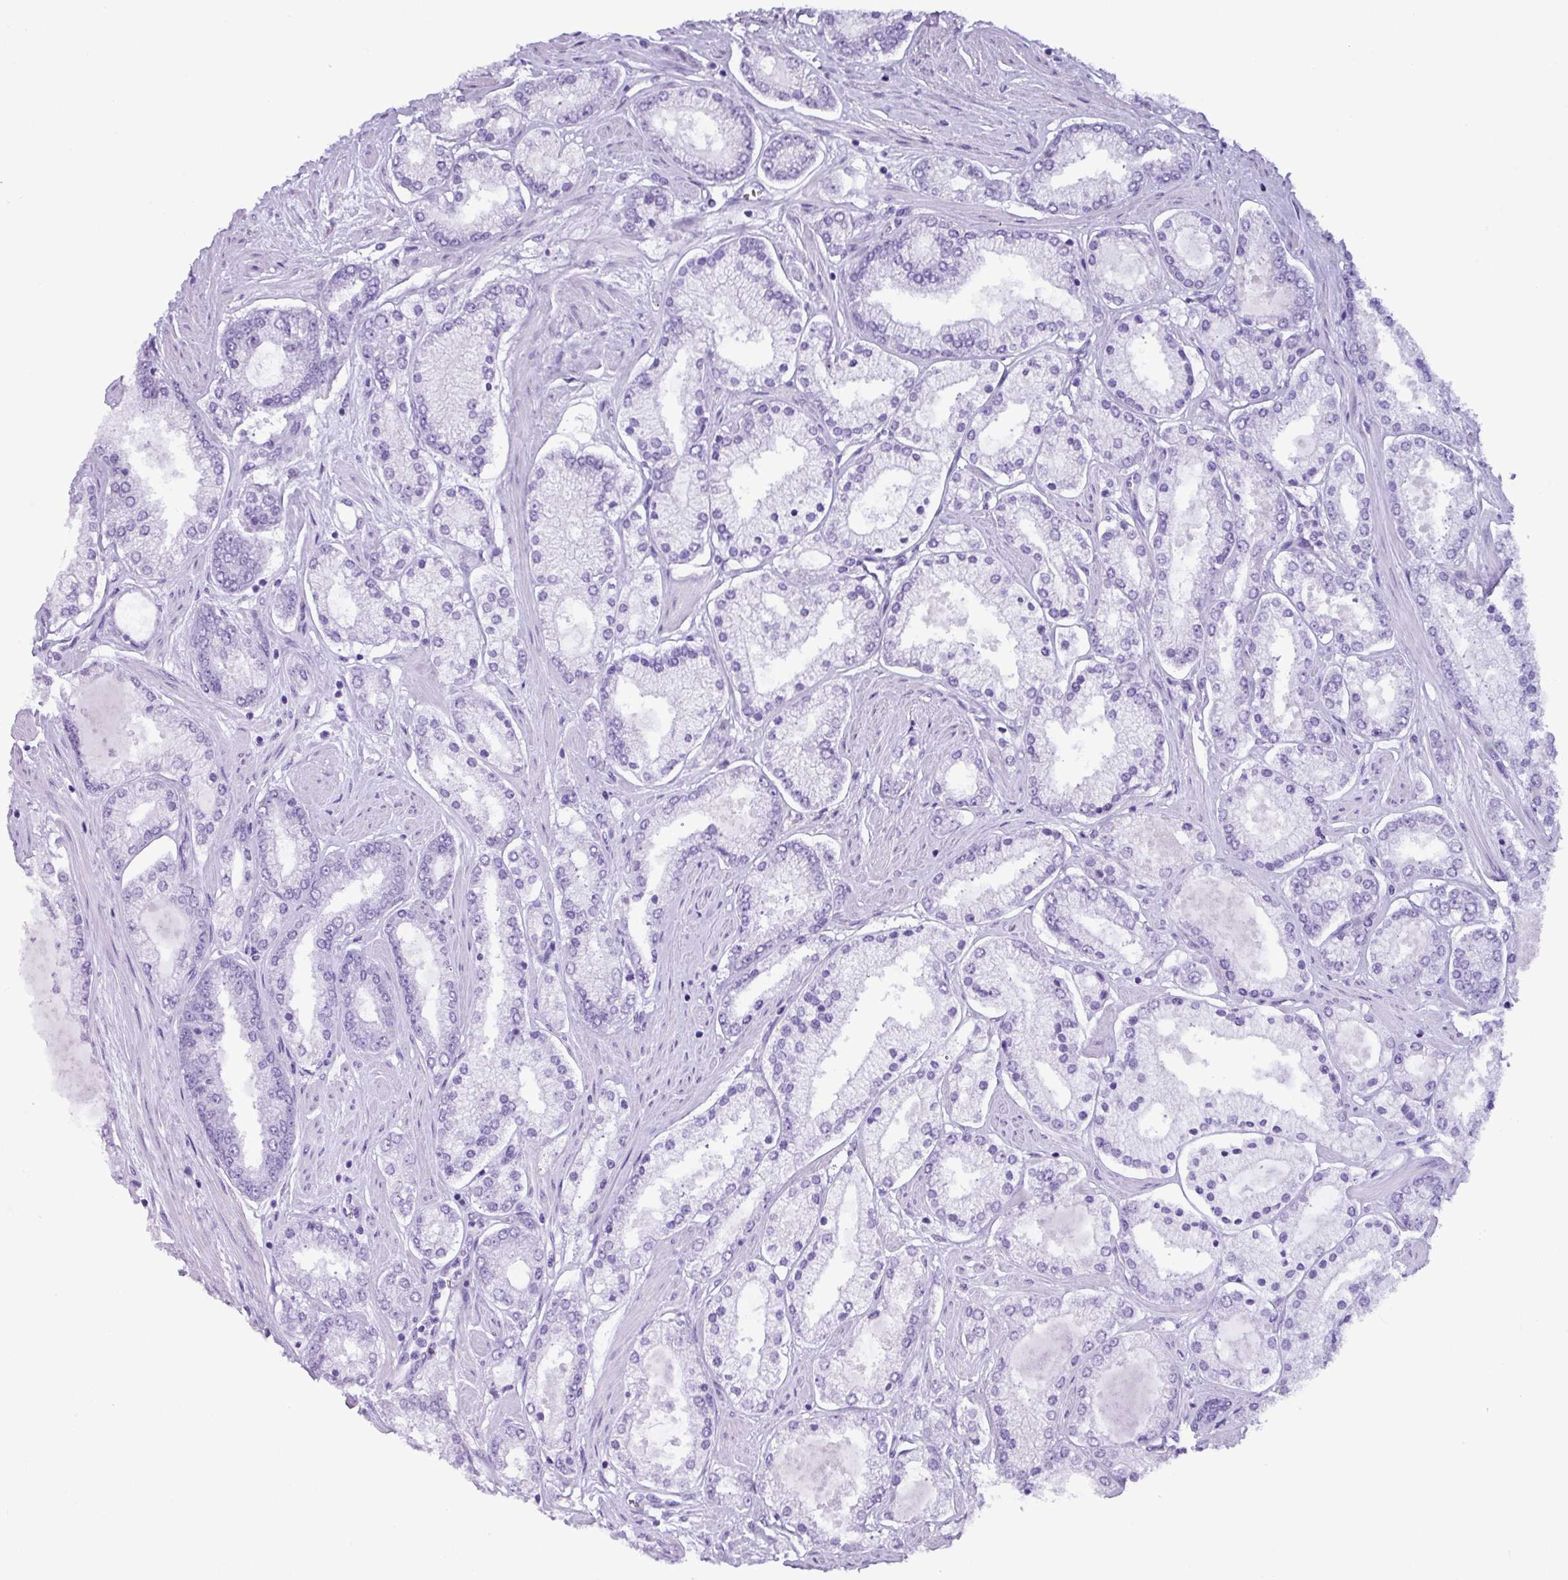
{"staining": {"intensity": "negative", "quantity": "none", "location": "none"}, "tissue": "prostate cancer", "cell_type": "Tumor cells", "image_type": "cancer", "snomed": [{"axis": "morphology", "description": "Adenocarcinoma, Low grade"}, {"axis": "topography", "description": "Prostate"}], "caption": "The immunohistochemistry image has no significant positivity in tumor cells of prostate cancer tissue. The staining is performed using DAB brown chromogen with nuclei counter-stained in using hematoxylin.", "gene": "ZNF524", "patient": {"sex": "male", "age": 42}}